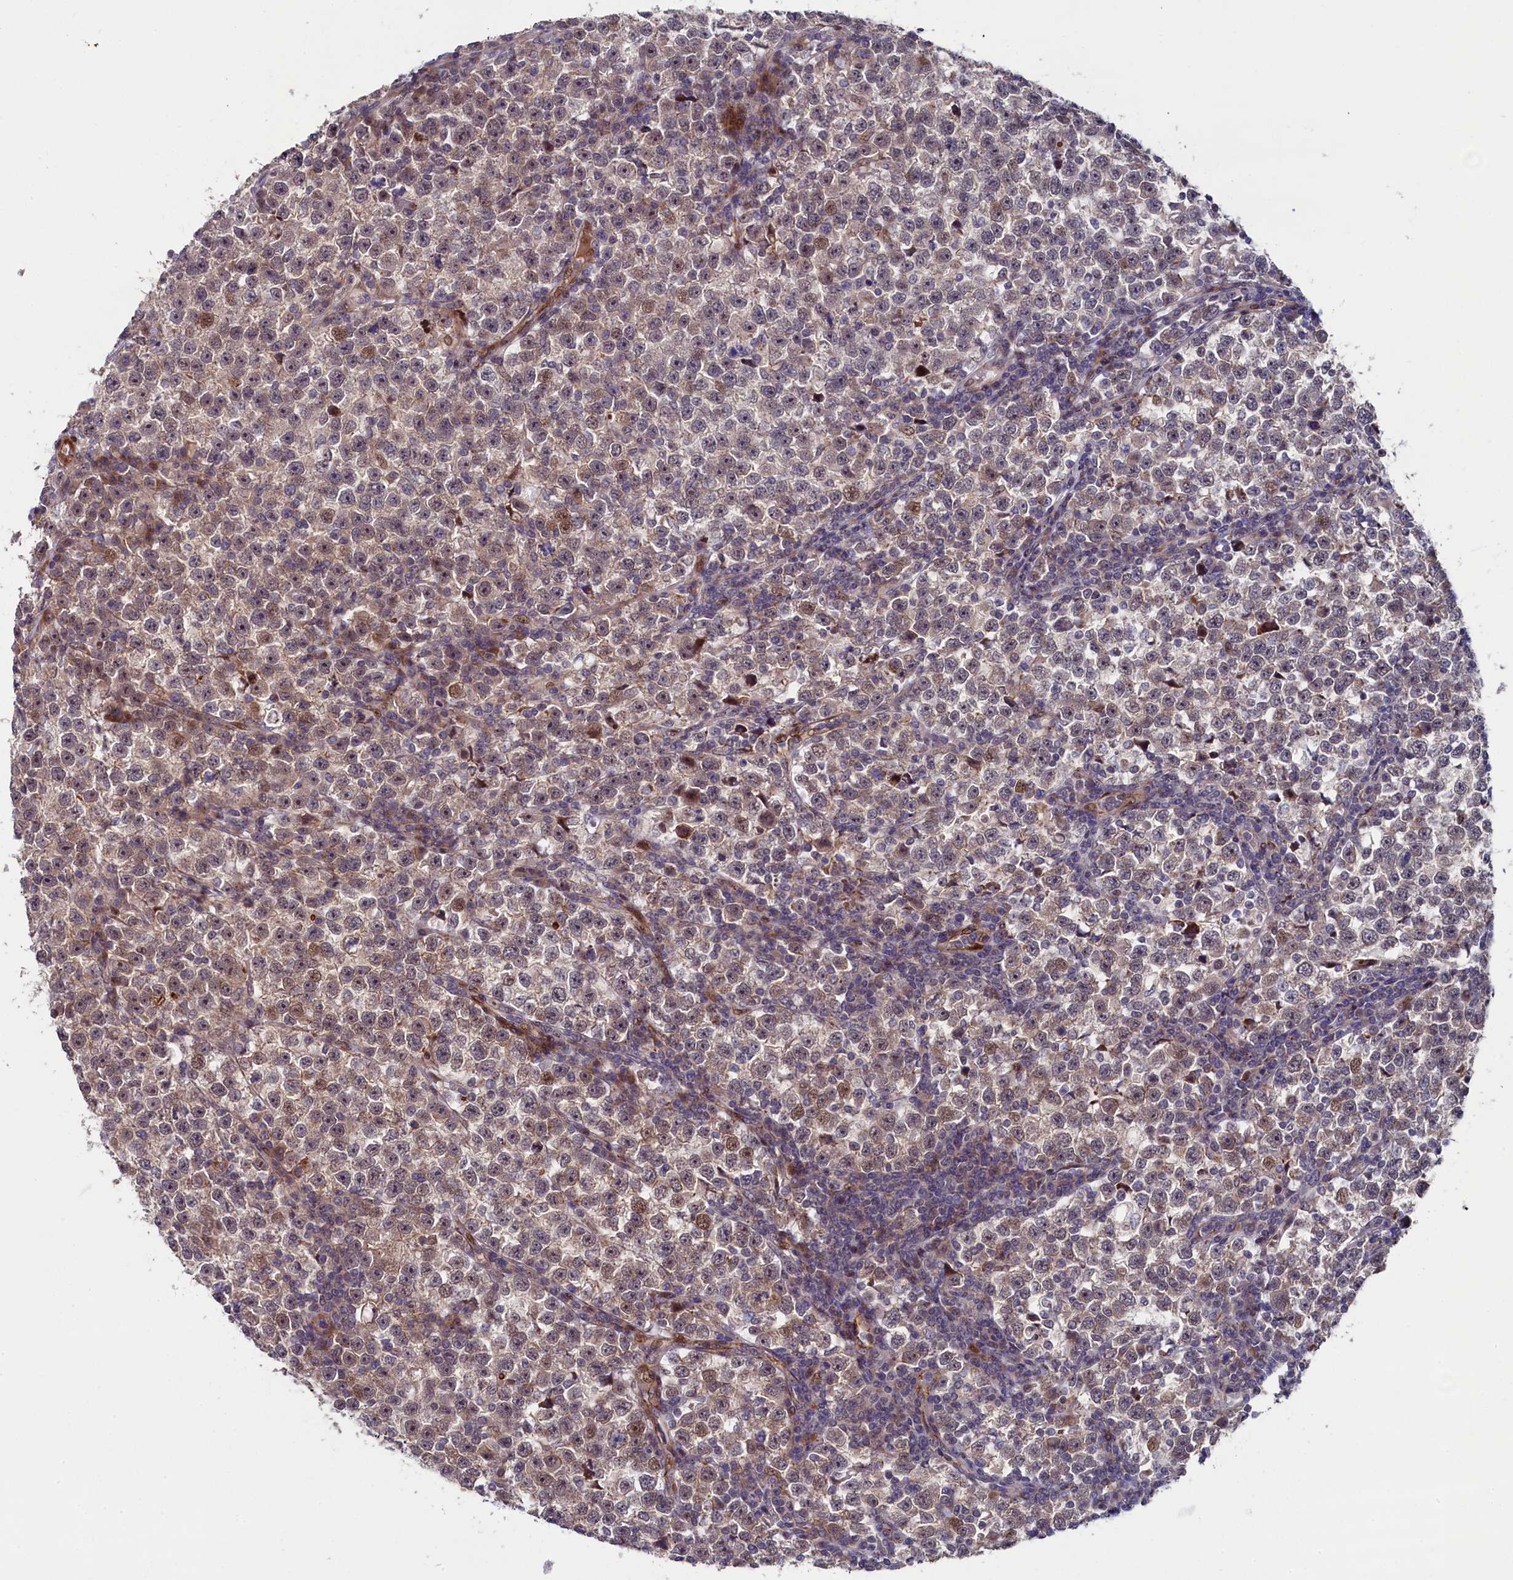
{"staining": {"intensity": "weak", "quantity": ">75%", "location": "cytoplasmic/membranous,nuclear"}, "tissue": "testis cancer", "cell_type": "Tumor cells", "image_type": "cancer", "snomed": [{"axis": "morphology", "description": "Normal tissue, NOS"}, {"axis": "morphology", "description": "Seminoma, NOS"}, {"axis": "topography", "description": "Testis"}], "caption": "IHC image of neoplastic tissue: testis cancer (seminoma) stained using immunohistochemistry reveals low levels of weak protein expression localized specifically in the cytoplasmic/membranous and nuclear of tumor cells, appearing as a cytoplasmic/membranous and nuclear brown color.", "gene": "PIK3C3", "patient": {"sex": "male", "age": 43}}